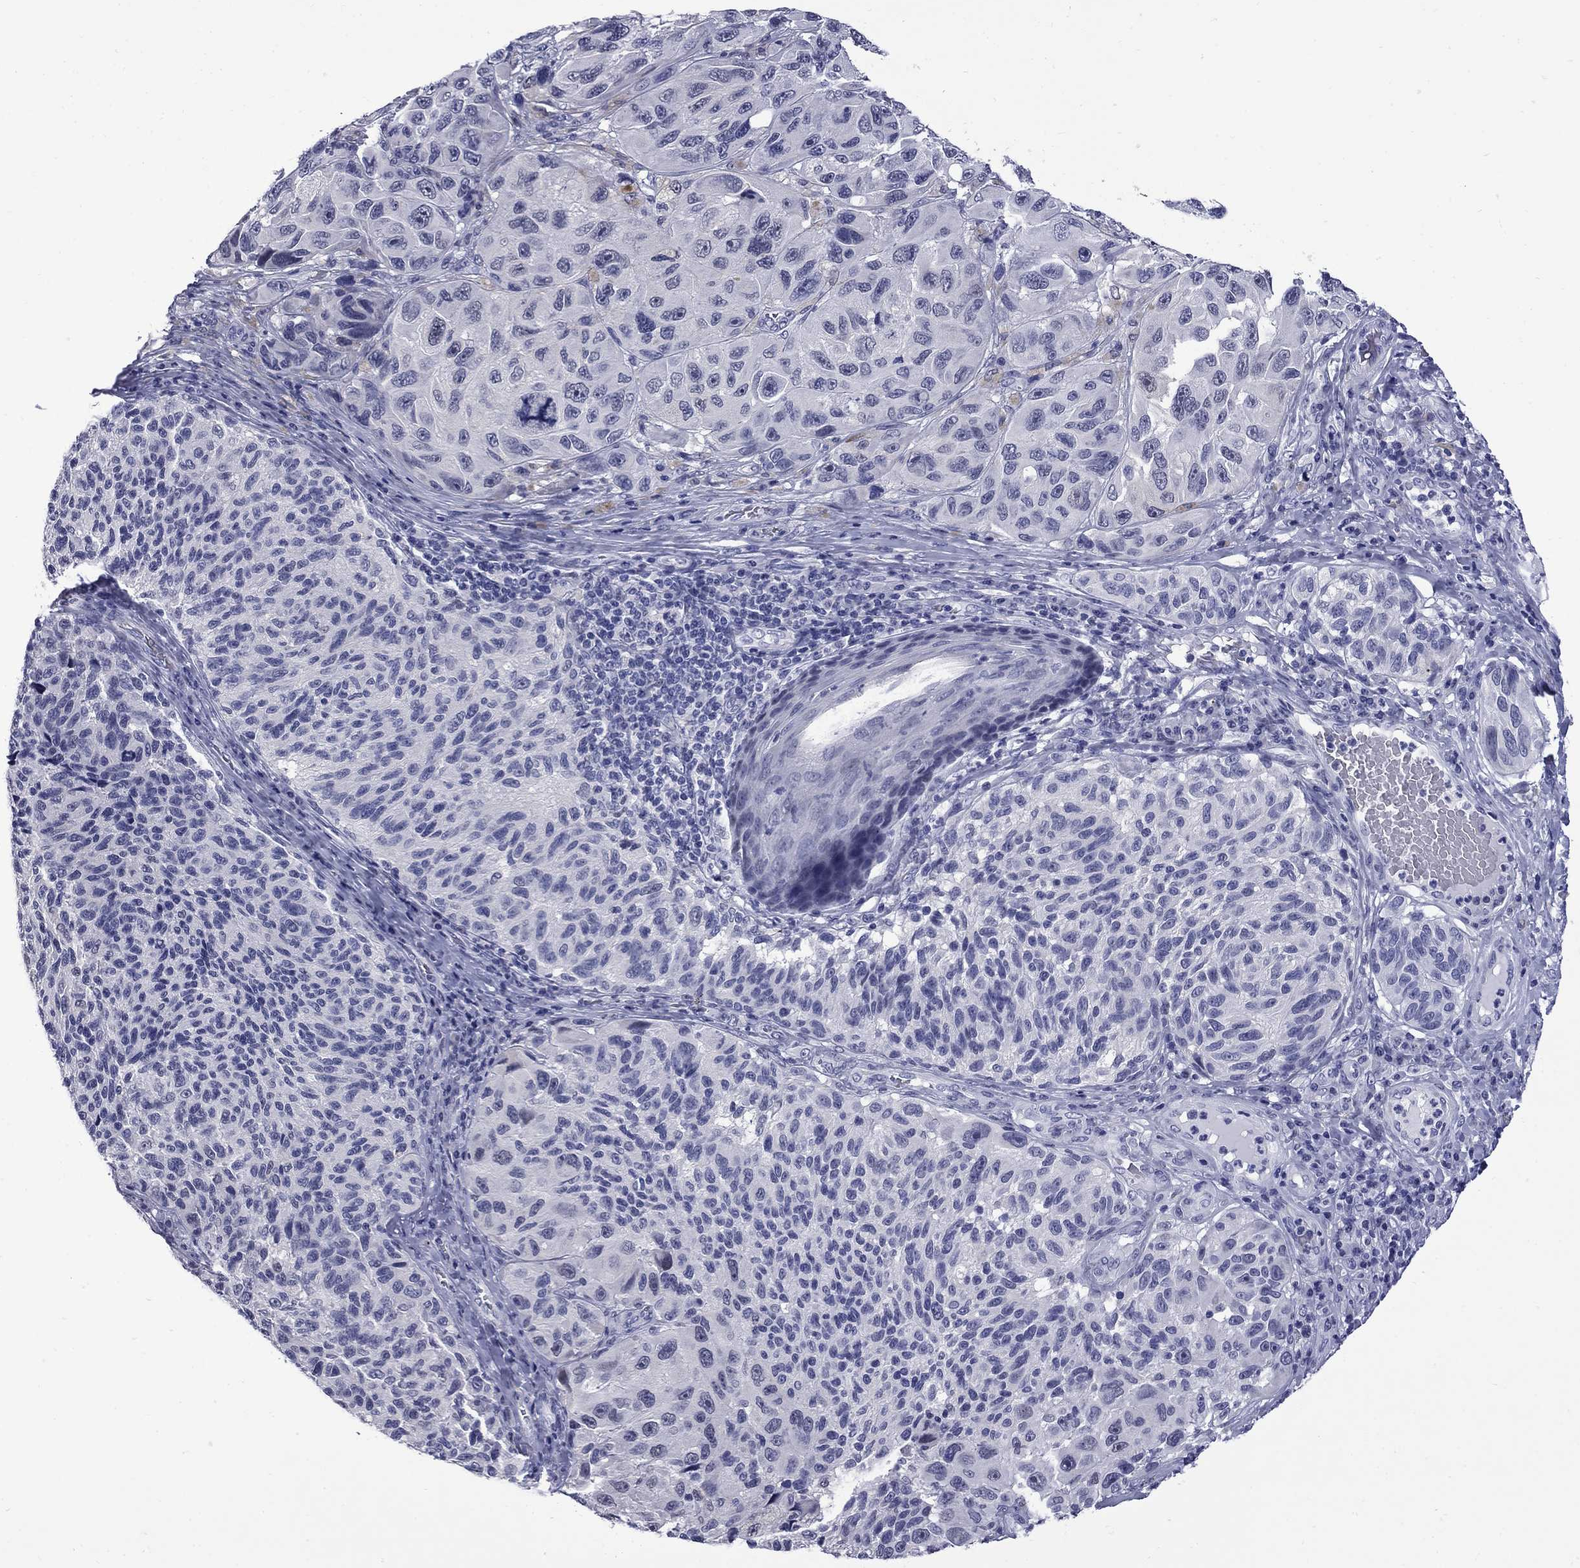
{"staining": {"intensity": "negative", "quantity": "none", "location": "none"}, "tissue": "melanoma", "cell_type": "Tumor cells", "image_type": "cancer", "snomed": [{"axis": "morphology", "description": "Malignant melanoma, NOS"}, {"axis": "topography", "description": "Skin"}], "caption": "This is an immunohistochemistry histopathology image of human melanoma. There is no staining in tumor cells.", "gene": "MGARP", "patient": {"sex": "female", "age": 73}}